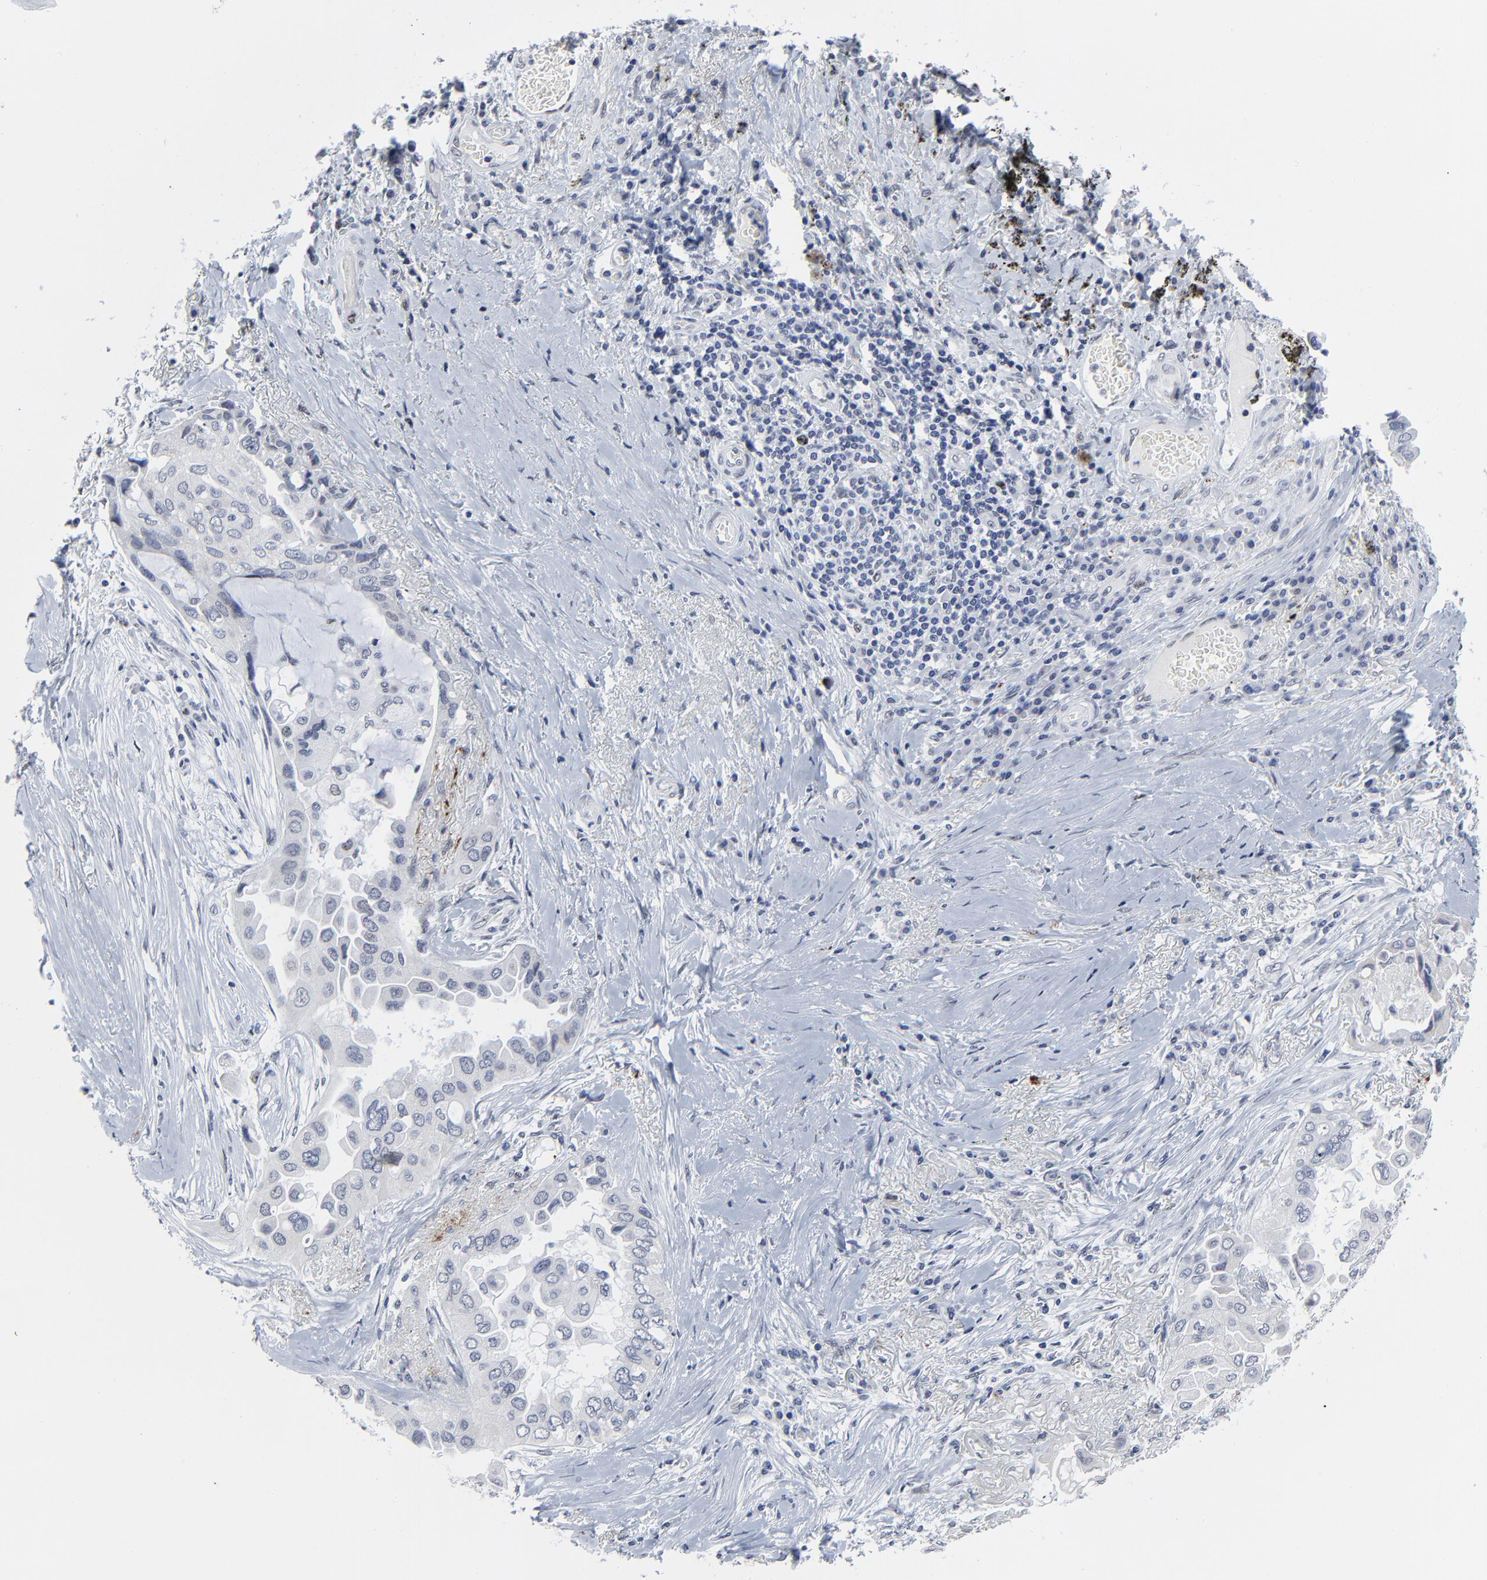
{"staining": {"intensity": "negative", "quantity": "none", "location": "none"}, "tissue": "lung cancer", "cell_type": "Tumor cells", "image_type": "cancer", "snomed": [{"axis": "morphology", "description": "Adenocarcinoma, NOS"}, {"axis": "topography", "description": "Lung"}], "caption": "Tumor cells are negative for protein expression in human lung cancer (adenocarcinoma).", "gene": "ZNF589", "patient": {"sex": "female", "age": 76}}